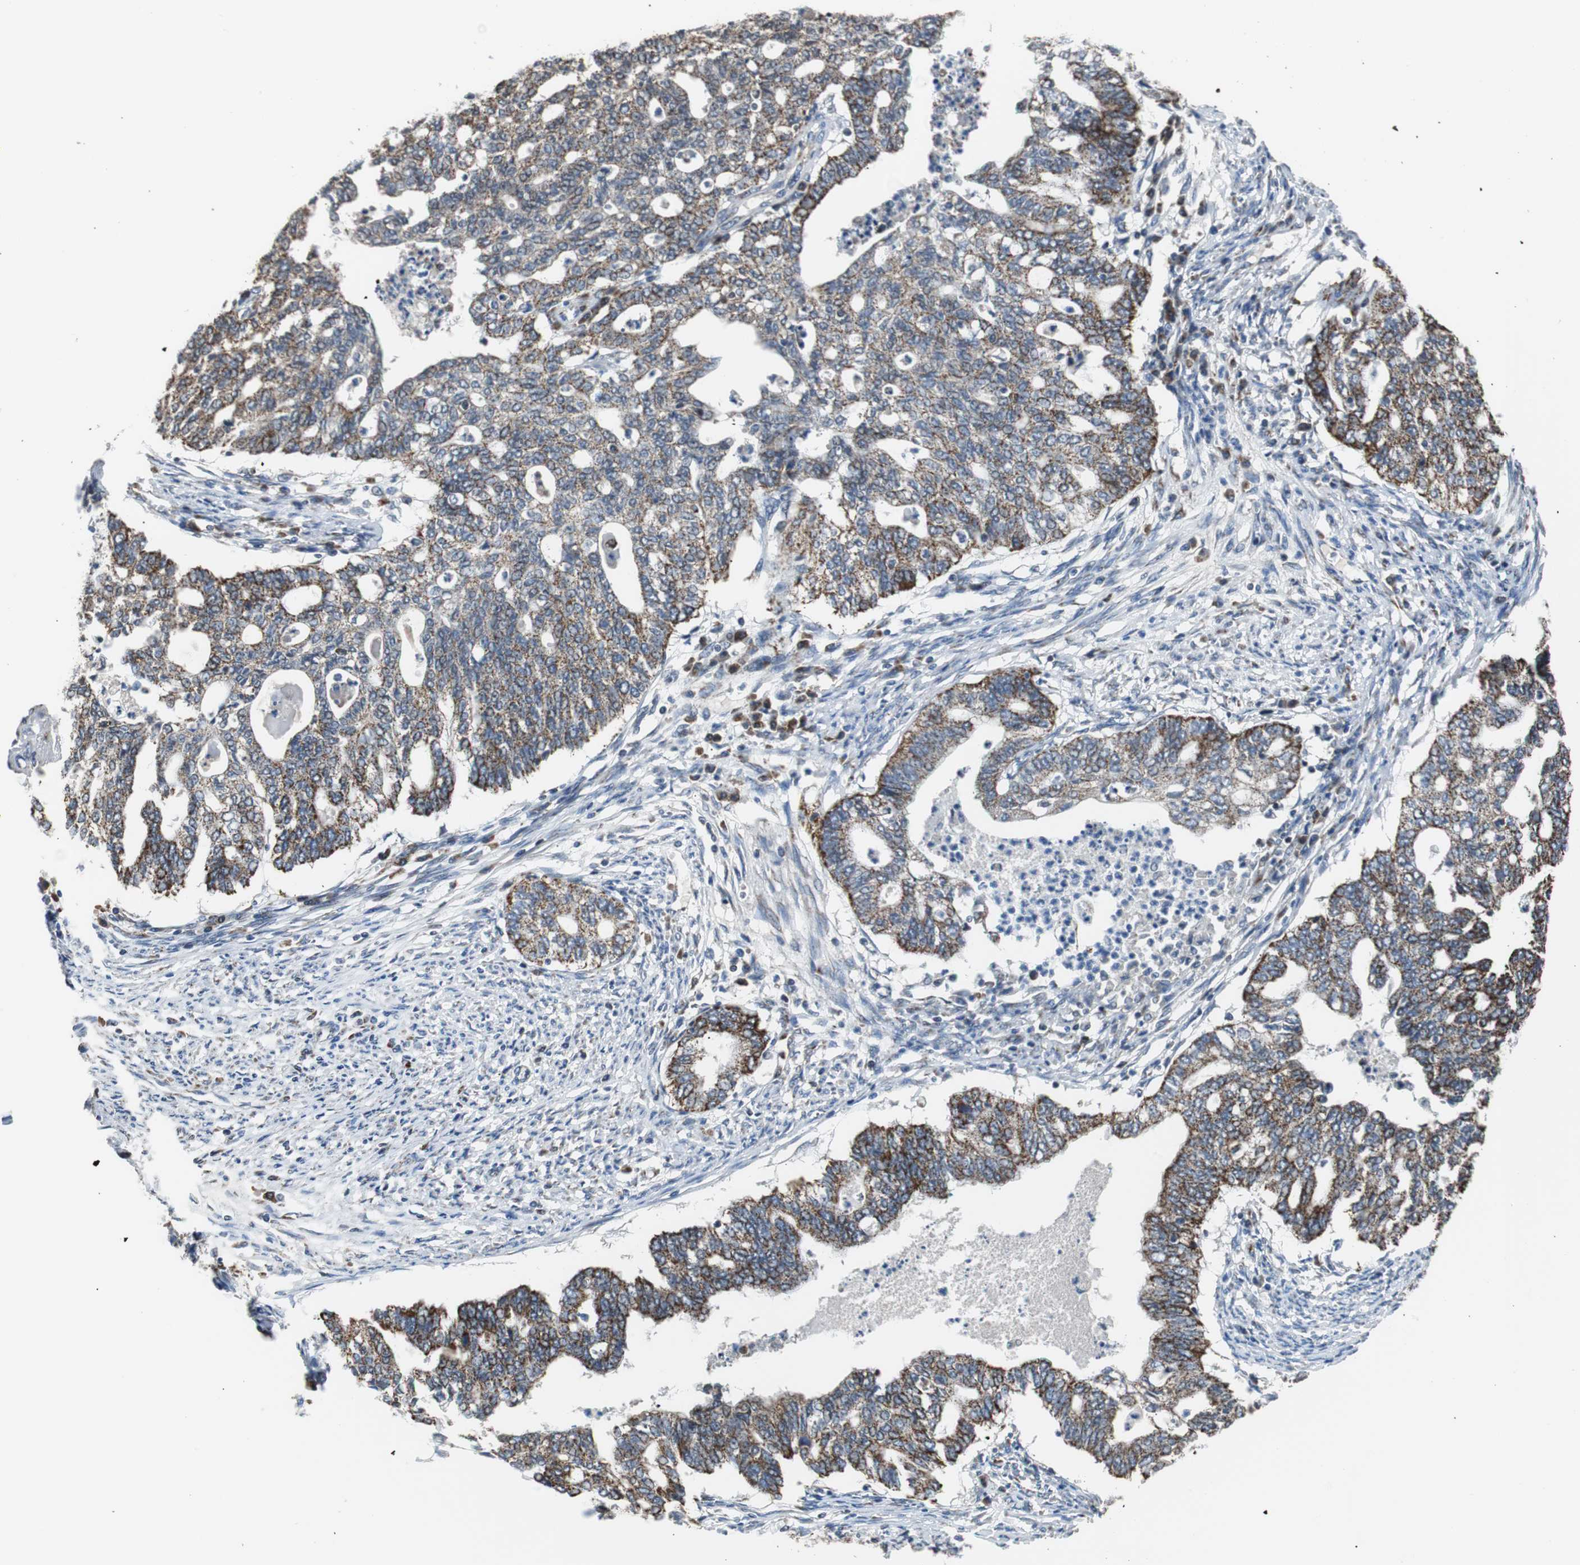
{"staining": {"intensity": "strong", "quantity": ">75%", "location": "cytoplasmic/membranous"}, "tissue": "endometrial cancer", "cell_type": "Tumor cells", "image_type": "cancer", "snomed": [{"axis": "morphology", "description": "Adenocarcinoma, NOS"}, {"axis": "topography", "description": "Endometrium"}], "caption": "Immunohistochemical staining of human adenocarcinoma (endometrial) reveals high levels of strong cytoplasmic/membranous protein staining in about >75% of tumor cells. The staining was performed using DAB to visualize the protein expression in brown, while the nuclei were stained in blue with hematoxylin (Magnification: 20x).", "gene": "PITRM1", "patient": {"sex": "female", "age": 79}}